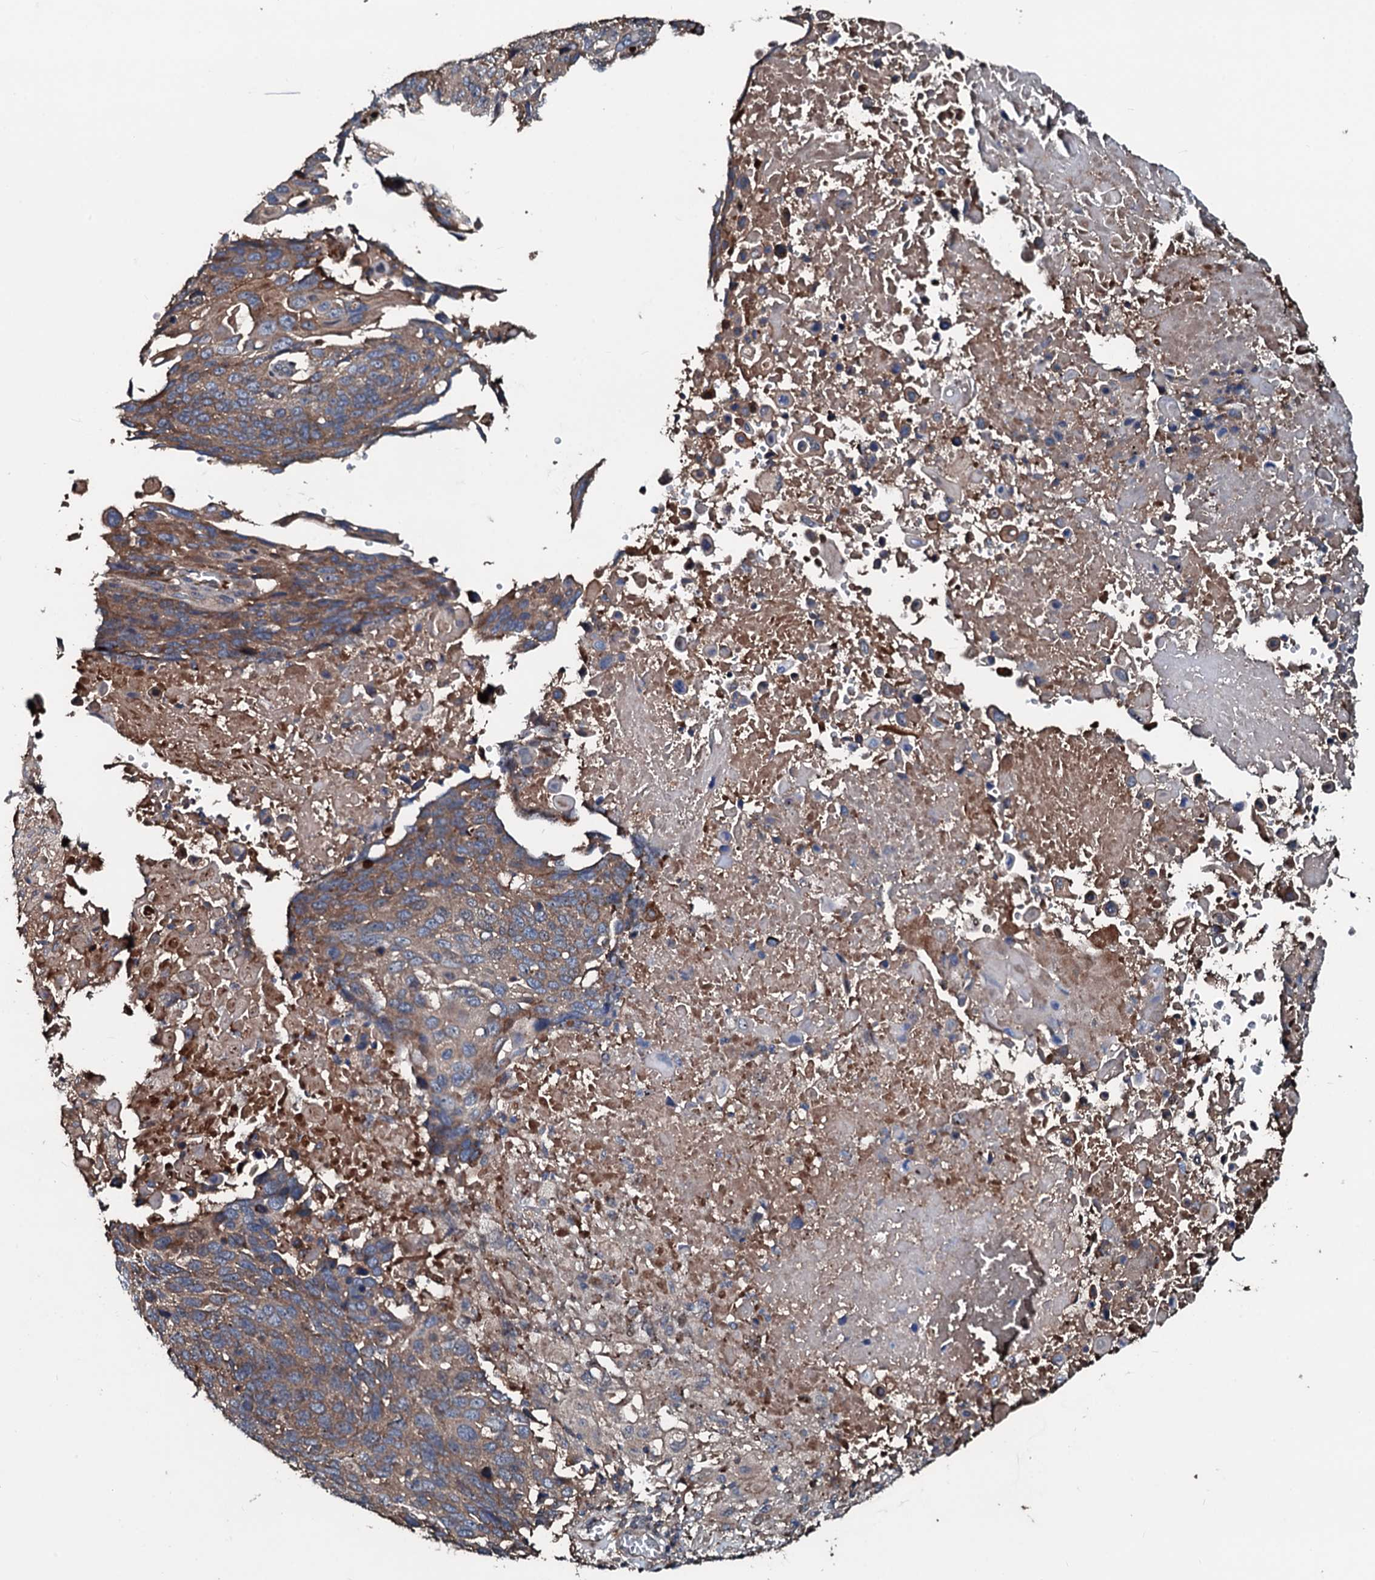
{"staining": {"intensity": "moderate", "quantity": ">75%", "location": "cytoplasmic/membranous"}, "tissue": "lung cancer", "cell_type": "Tumor cells", "image_type": "cancer", "snomed": [{"axis": "morphology", "description": "Squamous cell carcinoma, NOS"}, {"axis": "topography", "description": "Lung"}], "caption": "Protein analysis of lung squamous cell carcinoma tissue exhibits moderate cytoplasmic/membranous staining in approximately >75% of tumor cells.", "gene": "AARS1", "patient": {"sex": "male", "age": 66}}